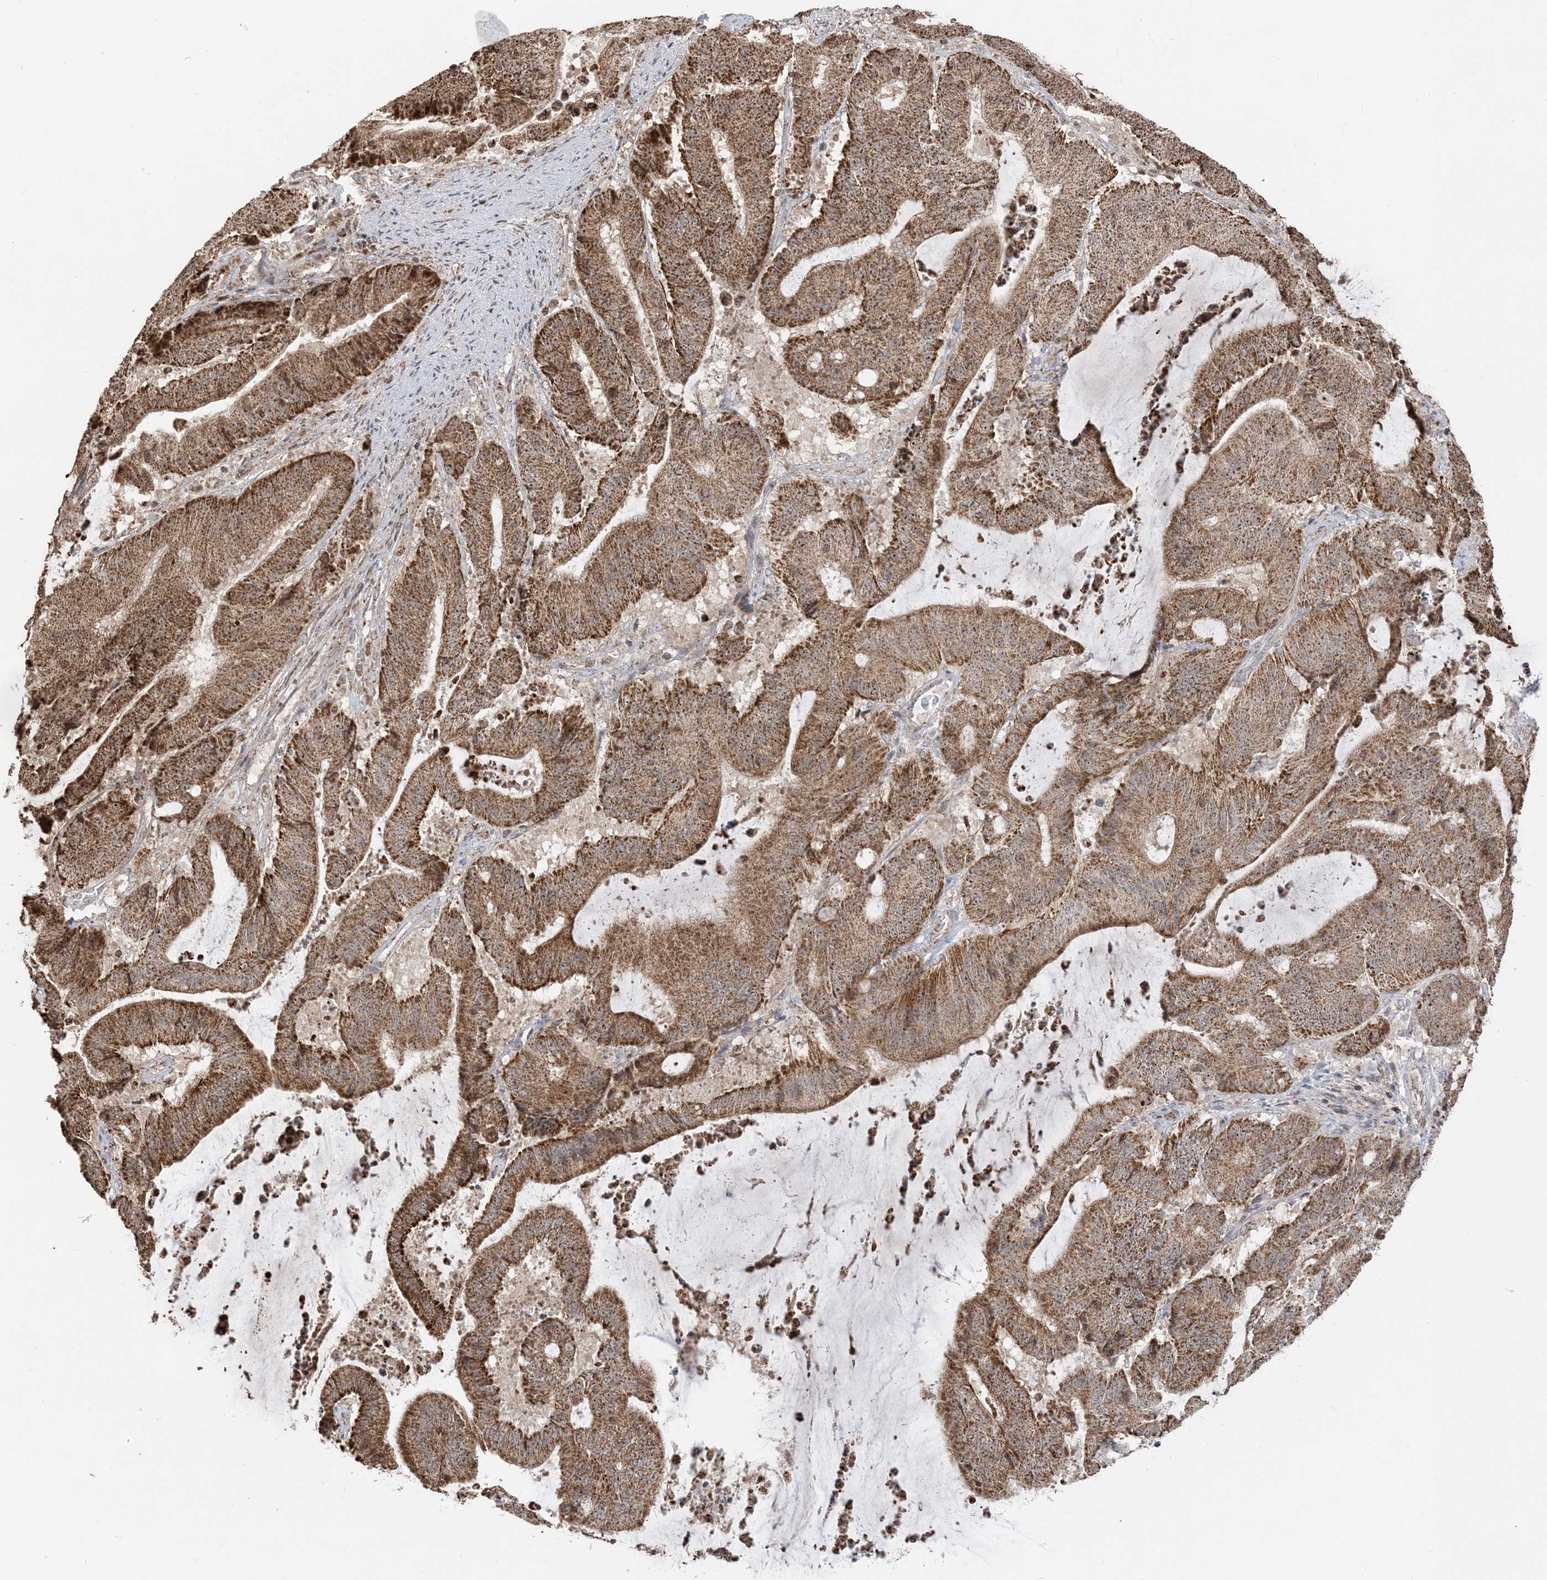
{"staining": {"intensity": "strong", "quantity": ">75%", "location": "cytoplasmic/membranous,nuclear"}, "tissue": "liver cancer", "cell_type": "Tumor cells", "image_type": "cancer", "snomed": [{"axis": "morphology", "description": "Normal tissue, NOS"}, {"axis": "morphology", "description": "Cholangiocarcinoma"}, {"axis": "topography", "description": "Liver"}, {"axis": "topography", "description": "Peripheral nerve tissue"}], "caption": "Immunohistochemical staining of human liver cancer exhibits high levels of strong cytoplasmic/membranous and nuclear protein expression in approximately >75% of tumor cells.", "gene": "MAPKBP1", "patient": {"sex": "female", "age": 73}}